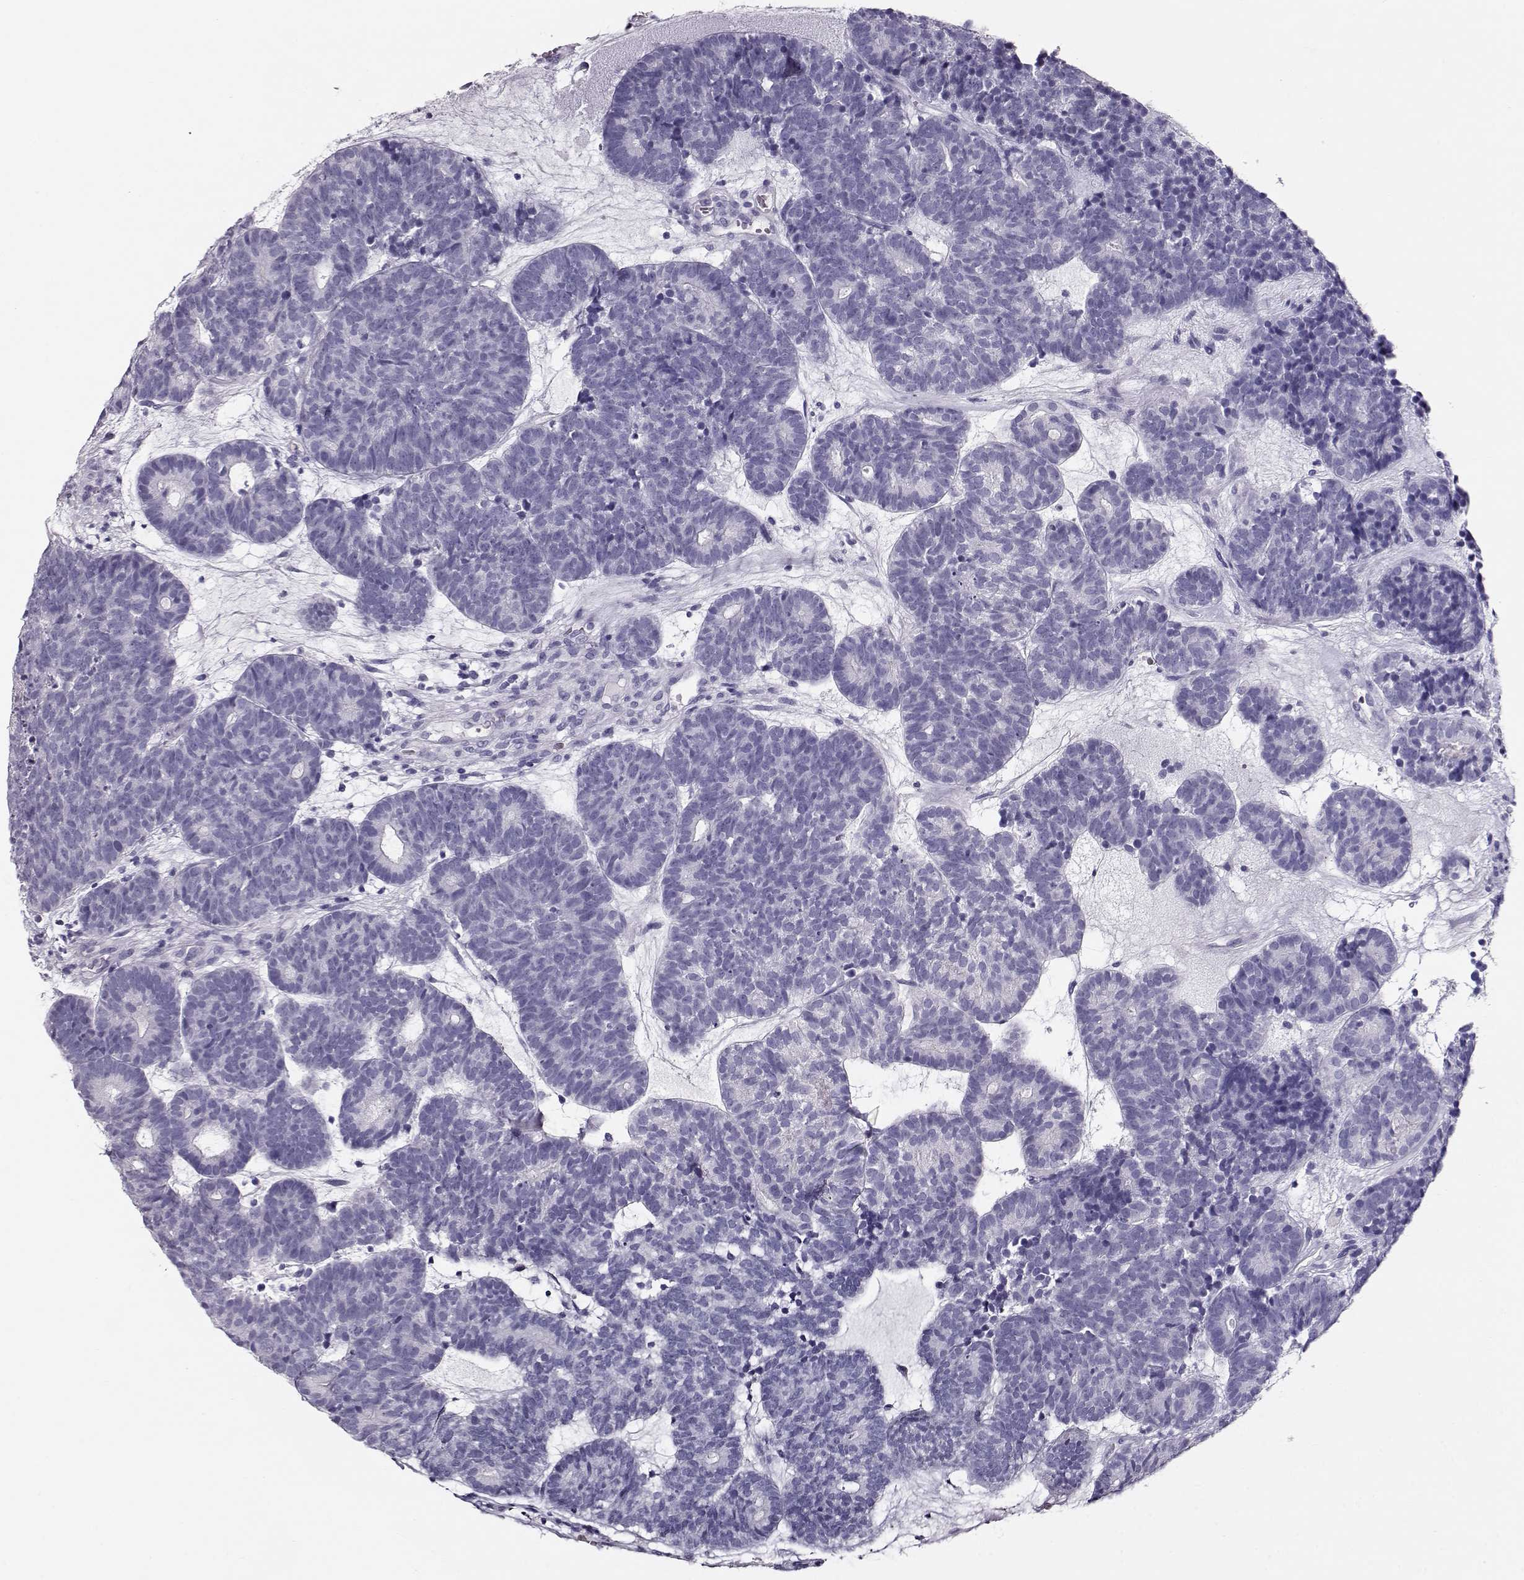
{"staining": {"intensity": "negative", "quantity": "none", "location": "none"}, "tissue": "head and neck cancer", "cell_type": "Tumor cells", "image_type": "cancer", "snomed": [{"axis": "morphology", "description": "Adenocarcinoma, NOS"}, {"axis": "topography", "description": "Head-Neck"}], "caption": "Immunohistochemical staining of head and neck cancer displays no significant expression in tumor cells.", "gene": "ACTN2", "patient": {"sex": "female", "age": 81}}